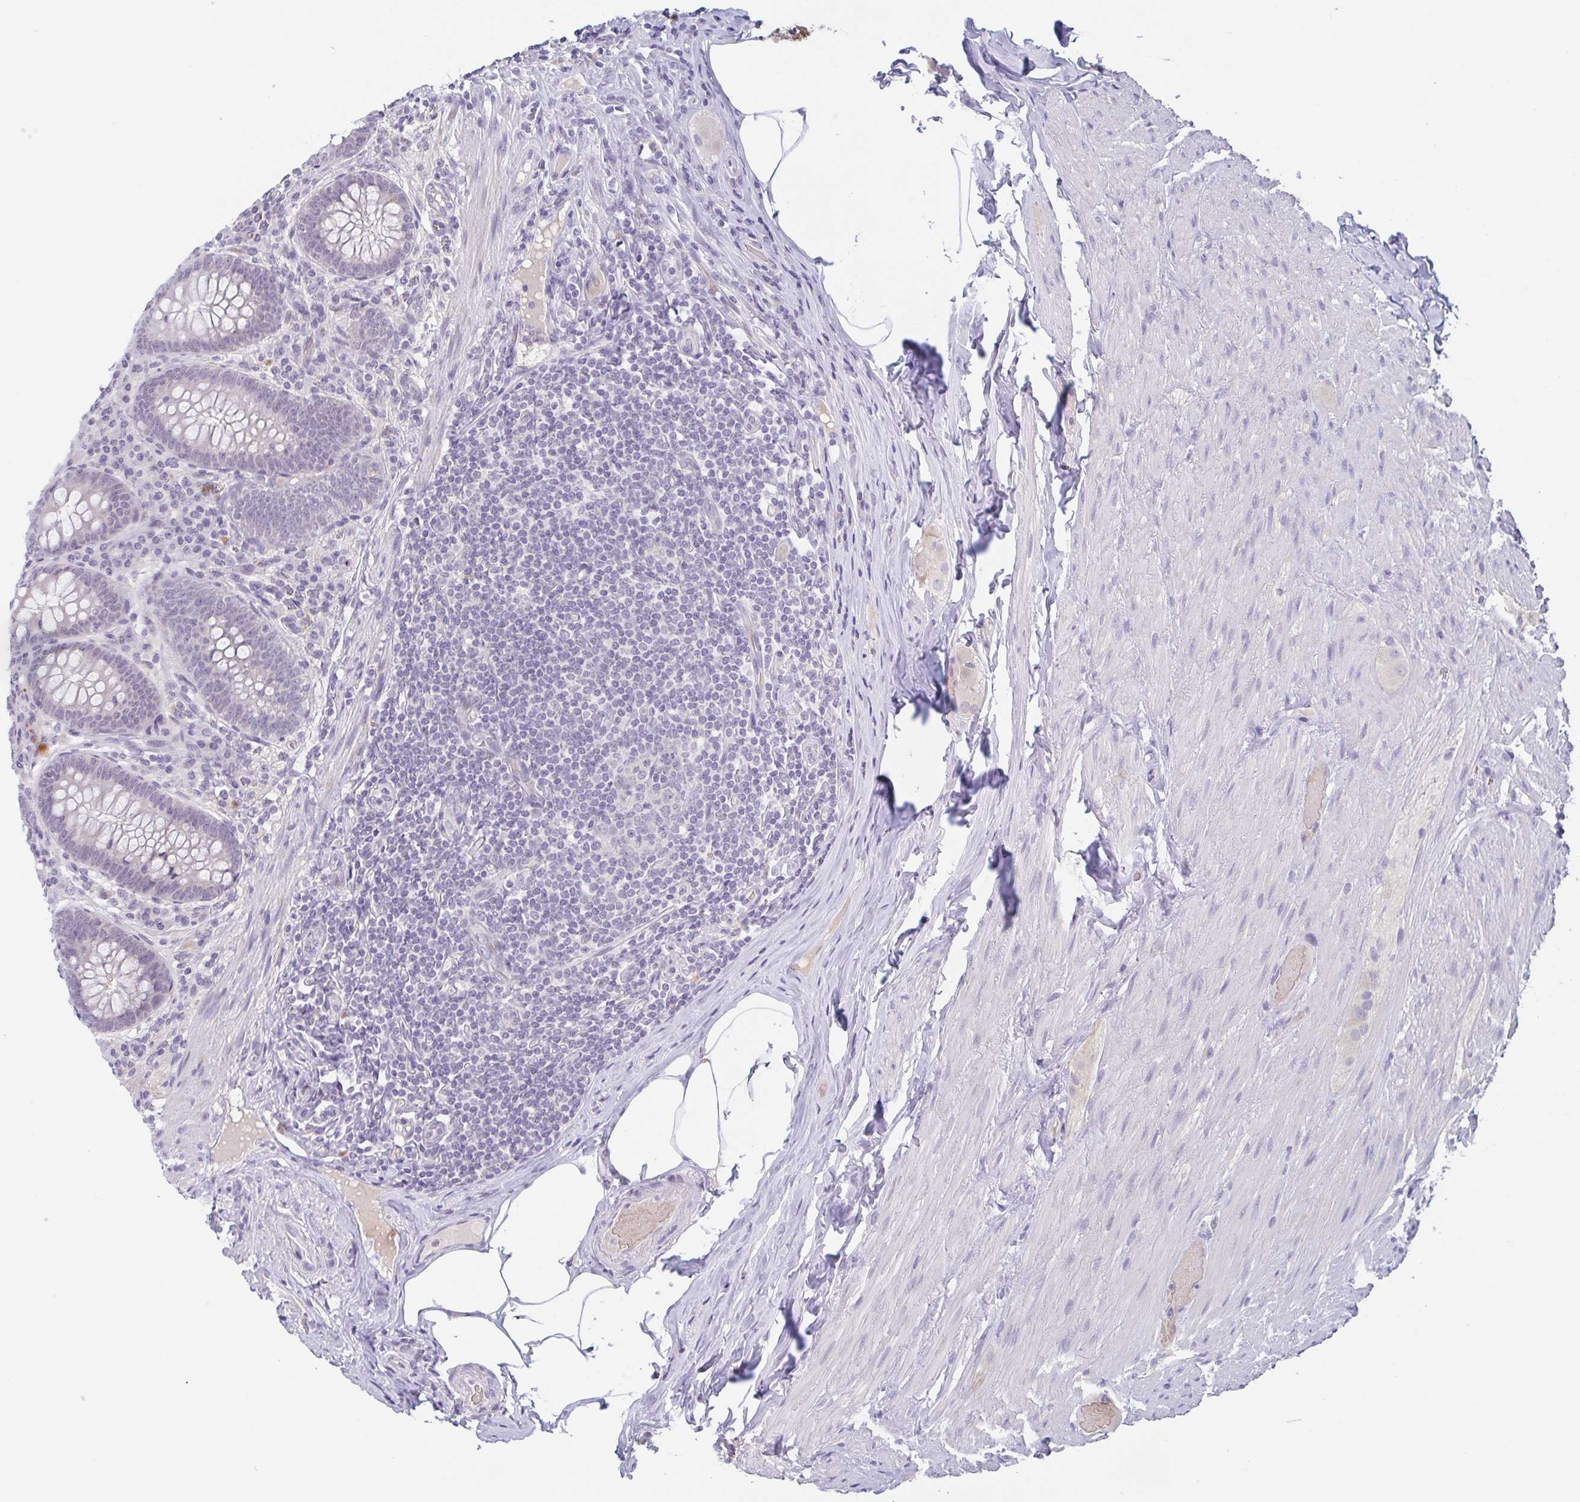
{"staining": {"intensity": "negative", "quantity": "none", "location": "none"}, "tissue": "appendix", "cell_type": "Glandular cells", "image_type": "normal", "snomed": [{"axis": "morphology", "description": "Normal tissue, NOS"}, {"axis": "topography", "description": "Appendix"}], "caption": "An image of appendix stained for a protein shows no brown staining in glandular cells.", "gene": "RHAG", "patient": {"sex": "male", "age": 71}}